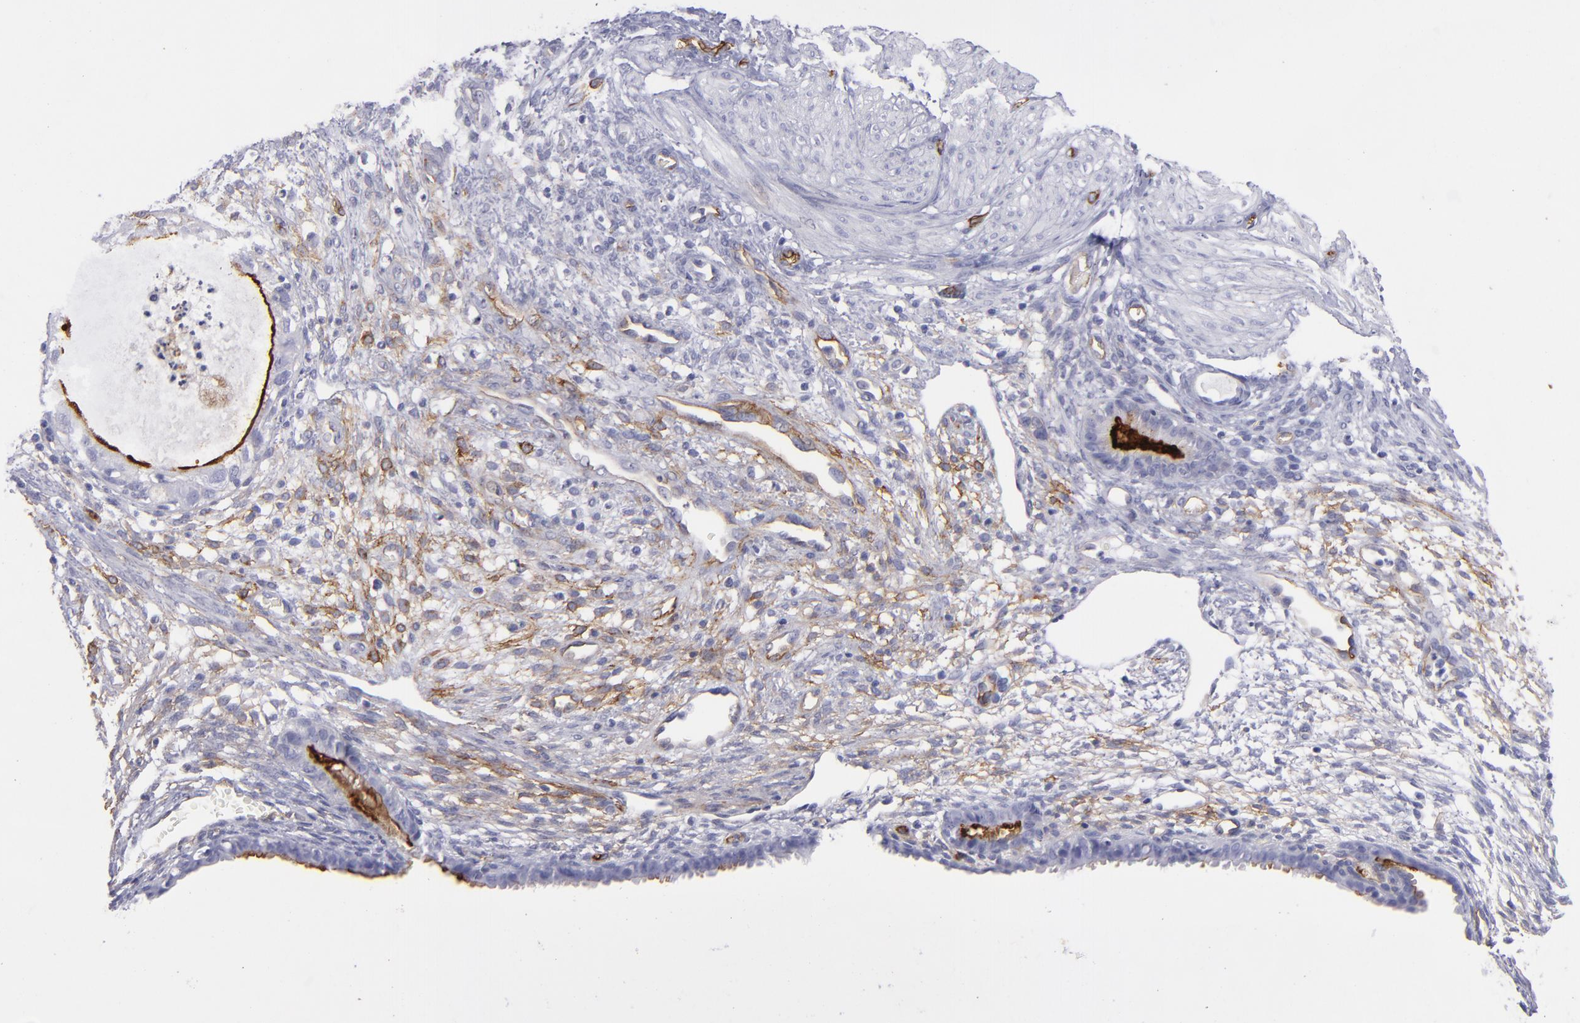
{"staining": {"intensity": "negative", "quantity": "none", "location": "none"}, "tissue": "endometrium", "cell_type": "Cells in endometrial stroma", "image_type": "normal", "snomed": [{"axis": "morphology", "description": "Normal tissue, NOS"}, {"axis": "topography", "description": "Endometrium"}], "caption": "DAB immunohistochemical staining of benign endometrium displays no significant staining in cells in endometrial stroma.", "gene": "ACE", "patient": {"sex": "female", "age": 72}}